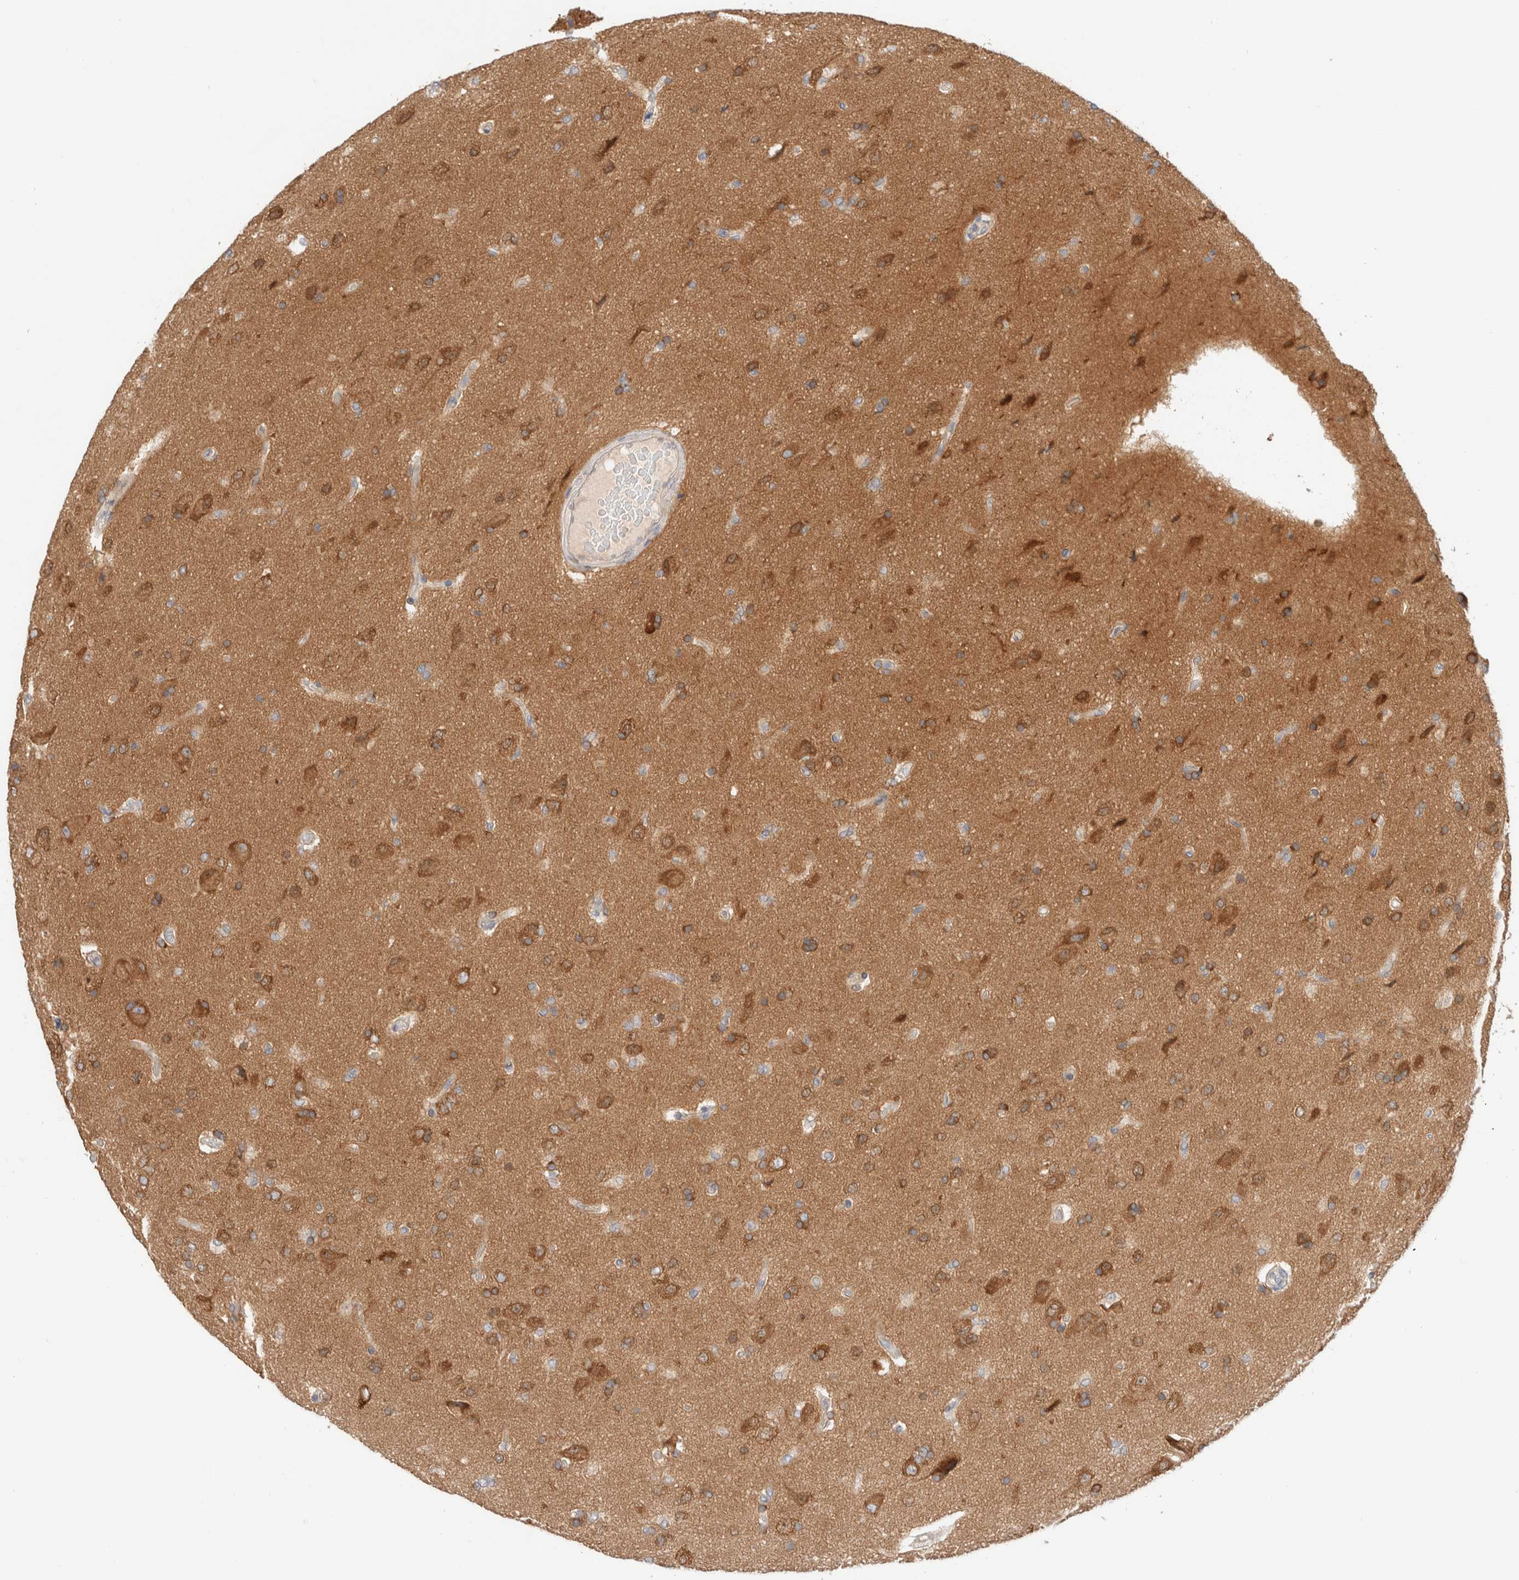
{"staining": {"intensity": "moderate", "quantity": ">75%", "location": "cytoplasmic/membranous"}, "tissue": "glioma", "cell_type": "Tumor cells", "image_type": "cancer", "snomed": [{"axis": "morphology", "description": "Glioma, malignant, High grade"}, {"axis": "topography", "description": "Brain"}], "caption": "A histopathology image of human malignant glioma (high-grade) stained for a protein shows moderate cytoplasmic/membranous brown staining in tumor cells.", "gene": "MARK3", "patient": {"sex": "male", "age": 72}}